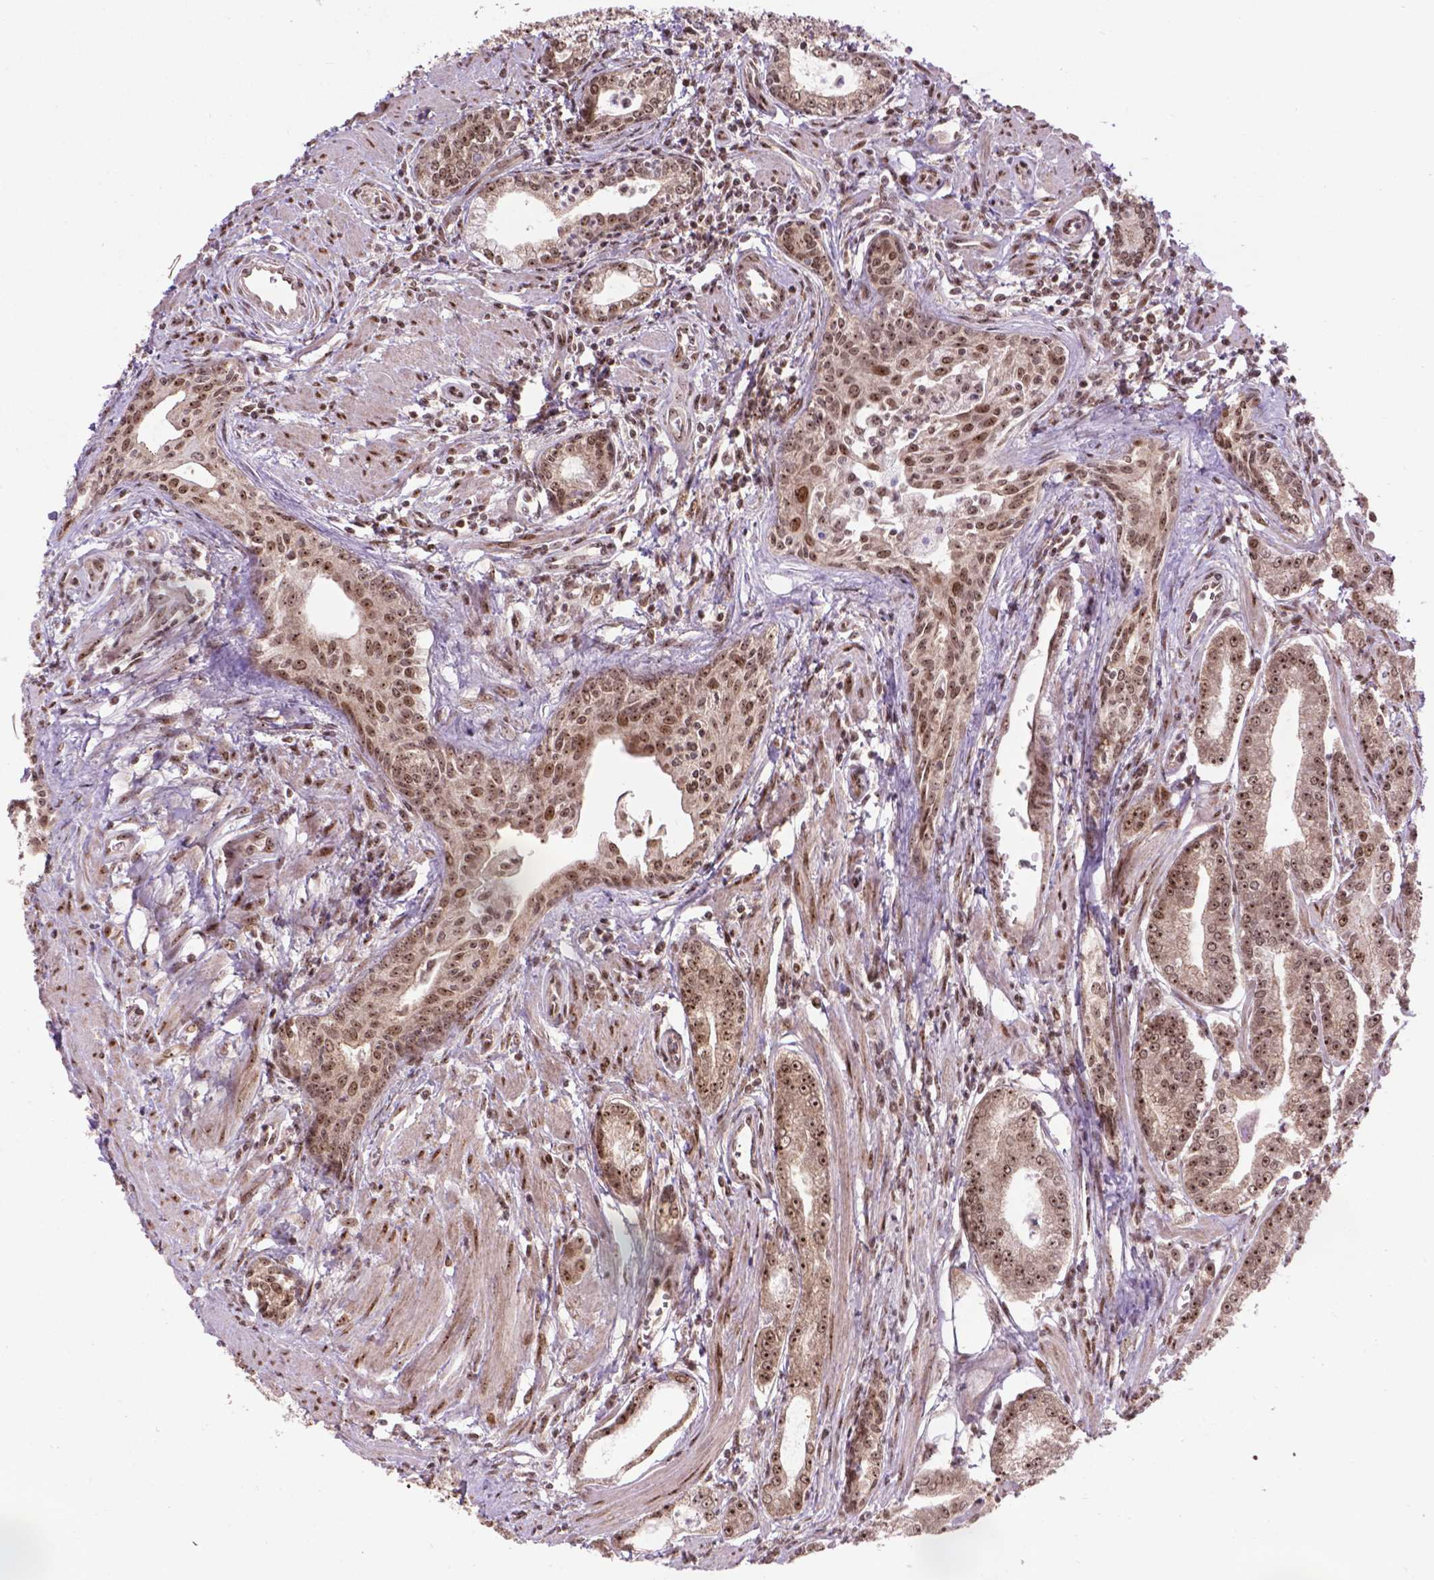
{"staining": {"intensity": "moderate", "quantity": ">75%", "location": "nuclear"}, "tissue": "prostate cancer", "cell_type": "Tumor cells", "image_type": "cancer", "snomed": [{"axis": "morphology", "description": "Adenocarcinoma, NOS"}, {"axis": "topography", "description": "Prostate"}], "caption": "A brown stain shows moderate nuclear staining of a protein in prostate cancer (adenocarcinoma) tumor cells. (DAB IHC, brown staining for protein, blue staining for nuclei).", "gene": "CSNK2A1", "patient": {"sex": "male", "age": 71}}